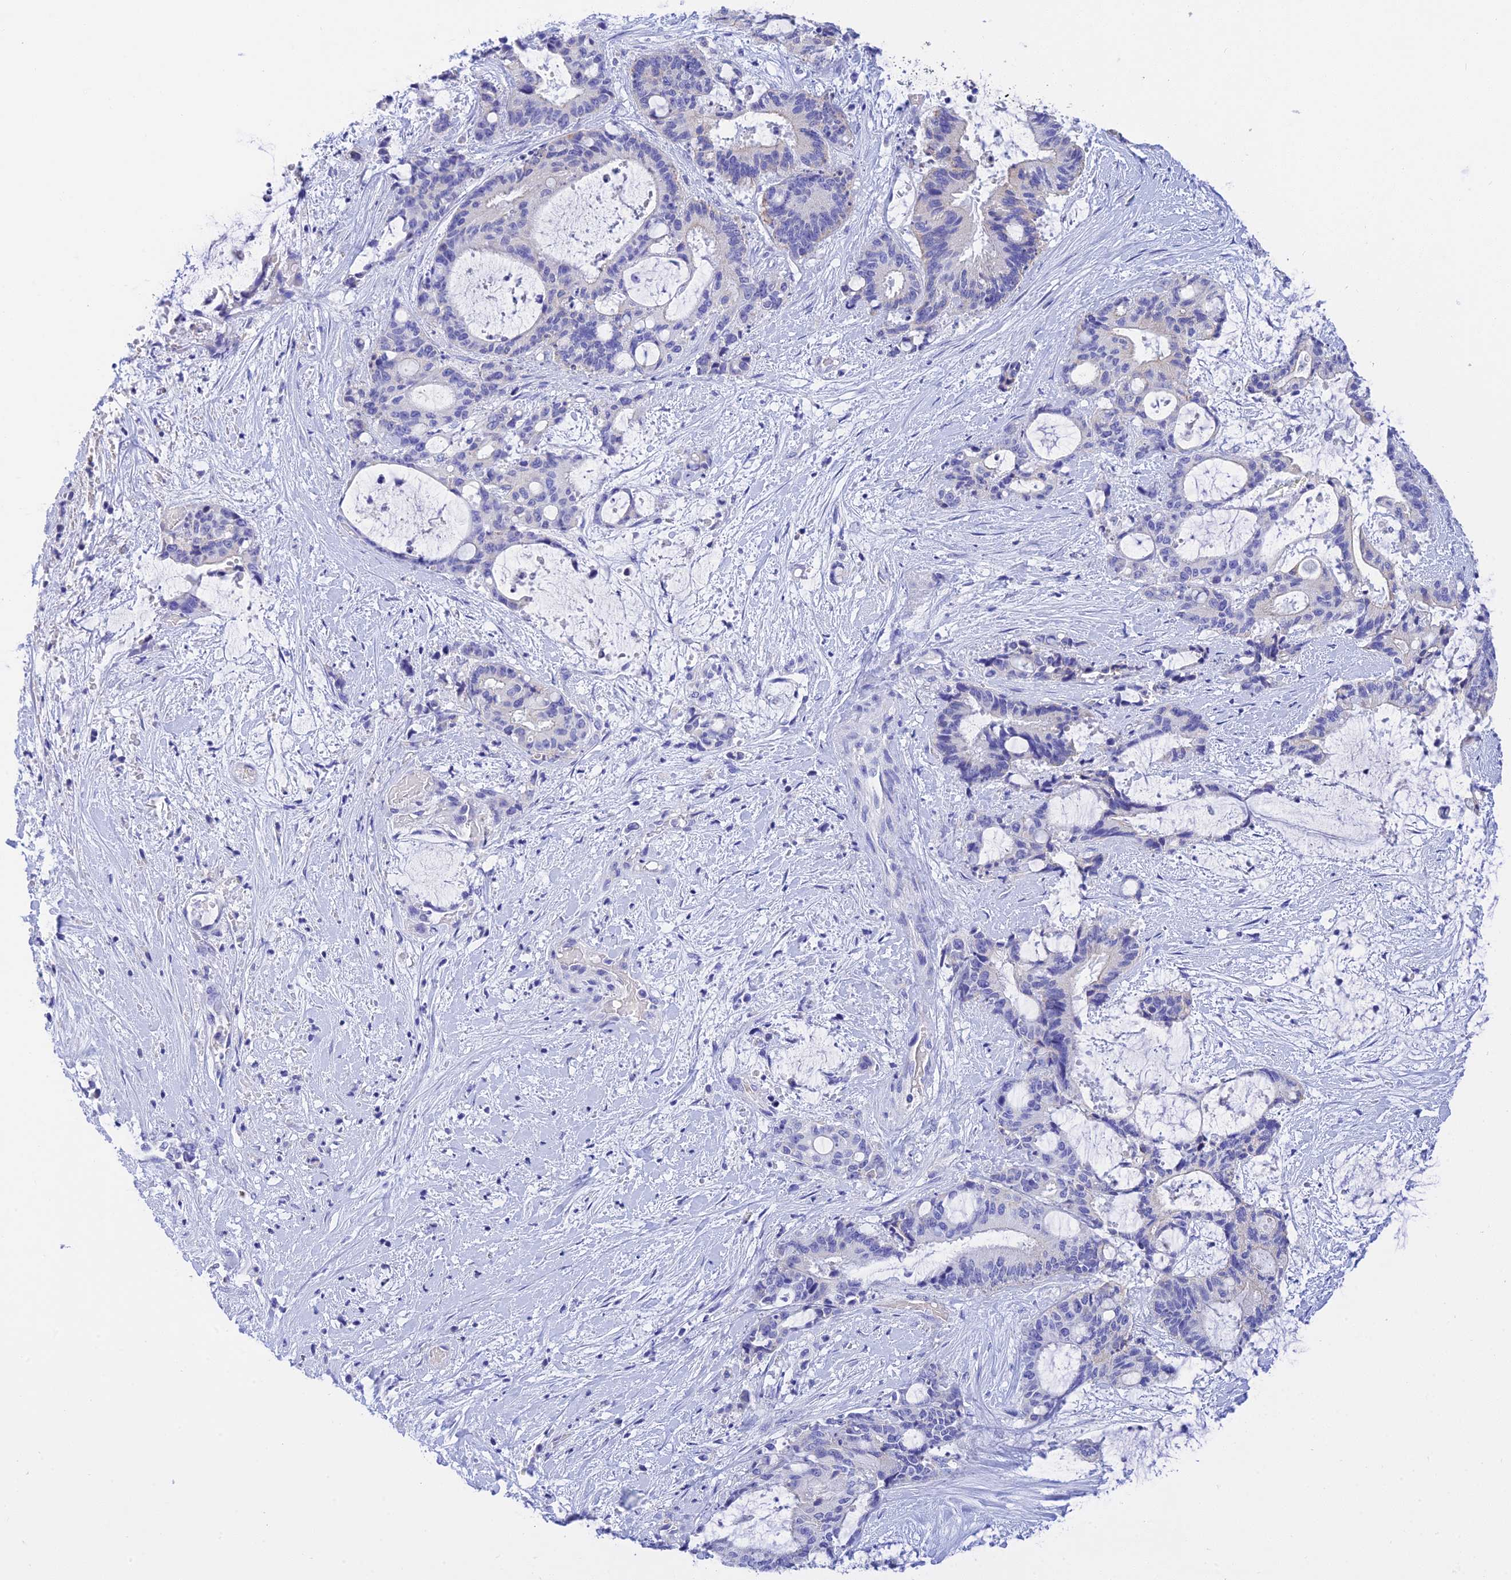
{"staining": {"intensity": "negative", "quantity": "none", "location": "none"}, "tissue": "liver cancer", "cell_type": "Tumor cells", "image_type": "cancer", "snomed": [{"axis": "morphology", "description": "Normal tissue, NOS"}, {"axis": "morphology", "description": "Cholangiocarcinoma"}, {"axis": "topography", "description": "Liver"}, {"axis": "topography", "description": "Peripheral nerve tissue"}], "caption": "Tumor cells show no significant protein positivity in liver cholangiocarcinoma.", "gene": "MS4A5", "patient": {"sex": "female", "age": 73}}